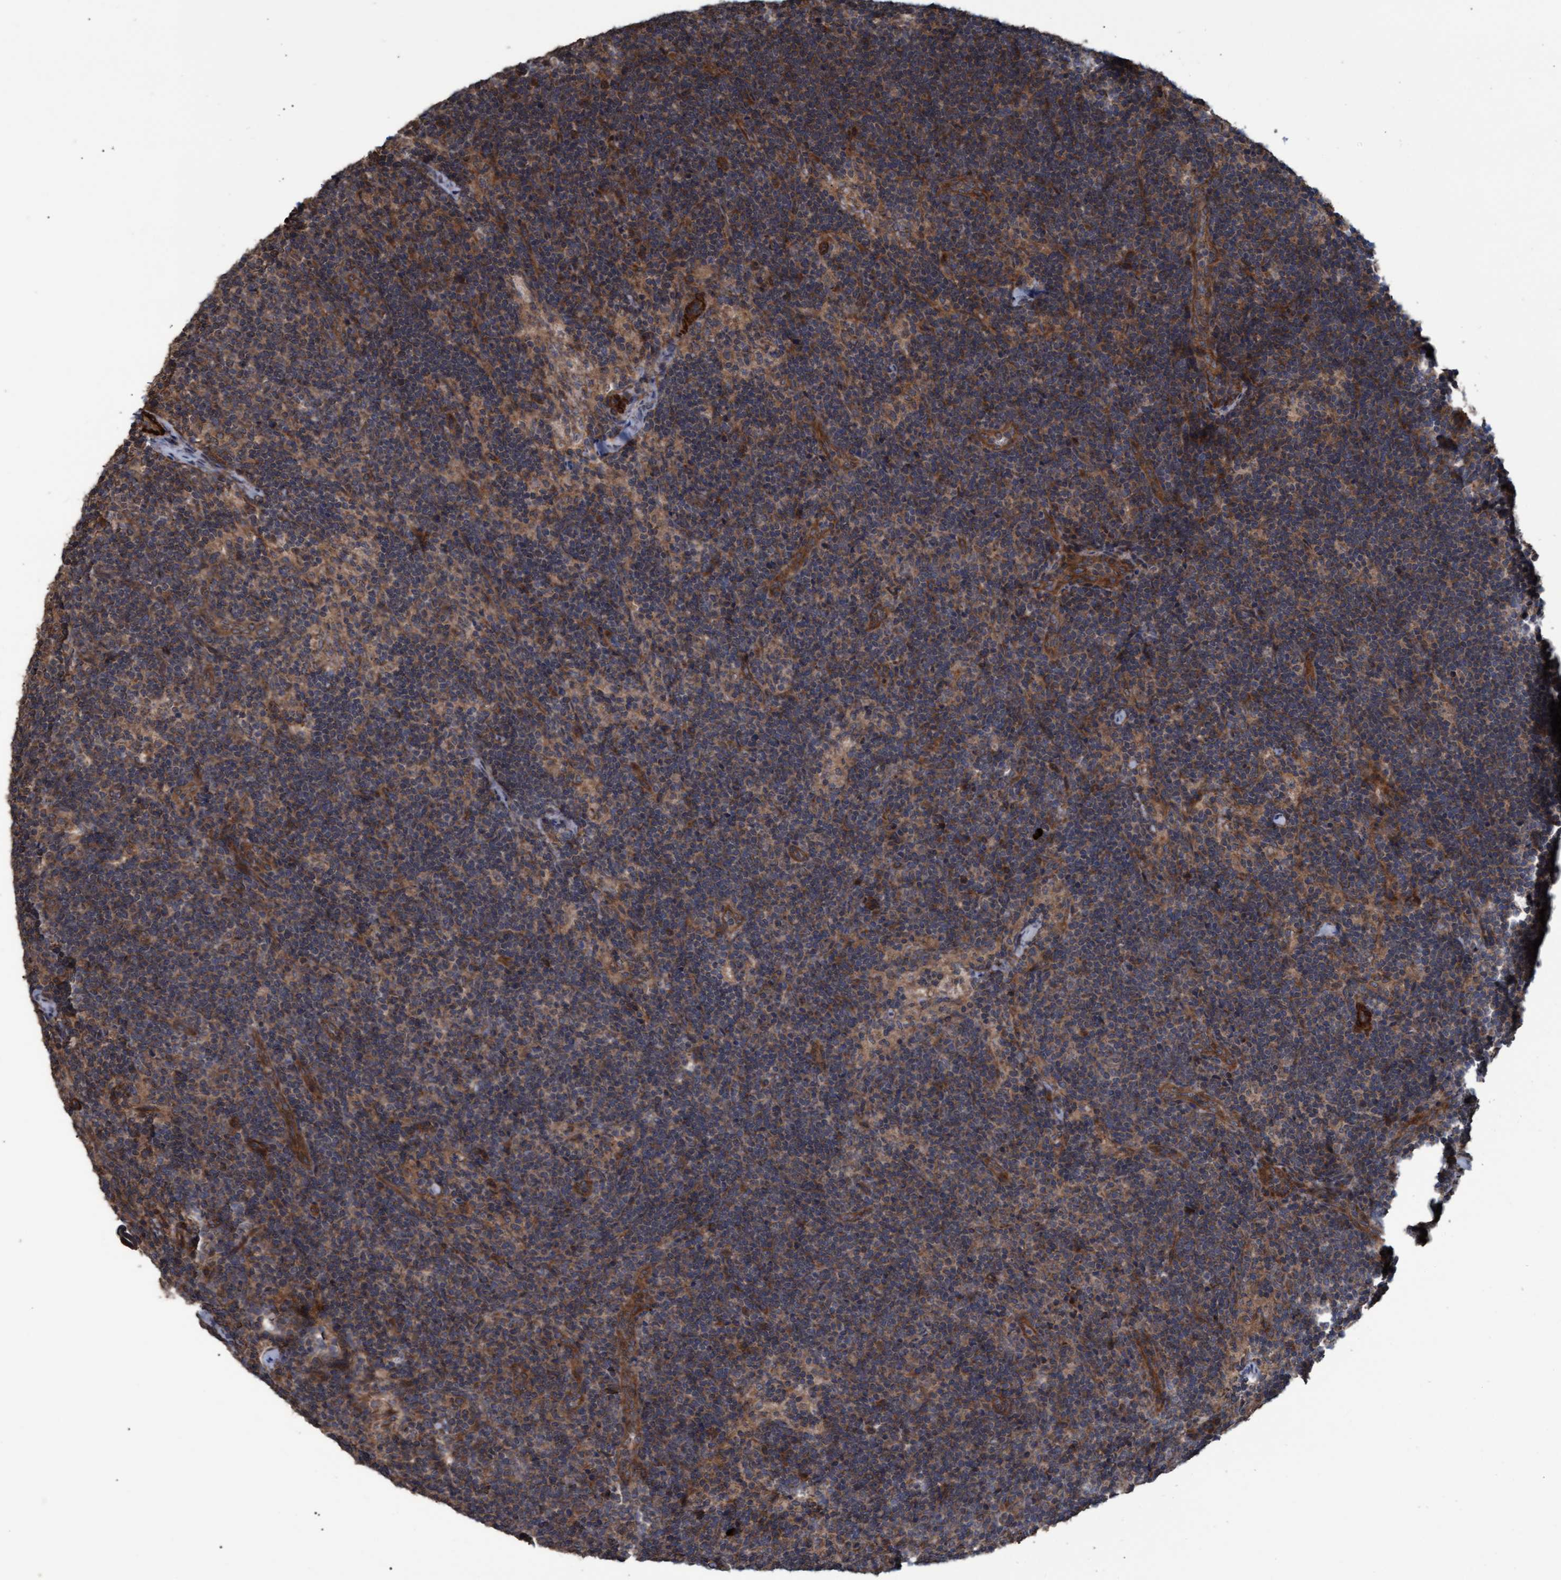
{"staining": {"intensity": "moderate", "quantity": ">75%", "location": "cytoplasmic/membranous"}, "tissue": "lymph node", "cell_type": "Germinal center cells", "image_type": "normal", "snomed": [{"axis": "morphology", "description": "Normal tissue, NOS"}, {"axis": "topography", "description": "Lymph node"}], "caption": "Moderate cytoplasmic/membranous expression for a protein is identified in about >75% of germinal center cells of normal lymph node using immunohistochemistry.", "gene": "GGT6", "patient": {"sex": "female", "age": 22}}